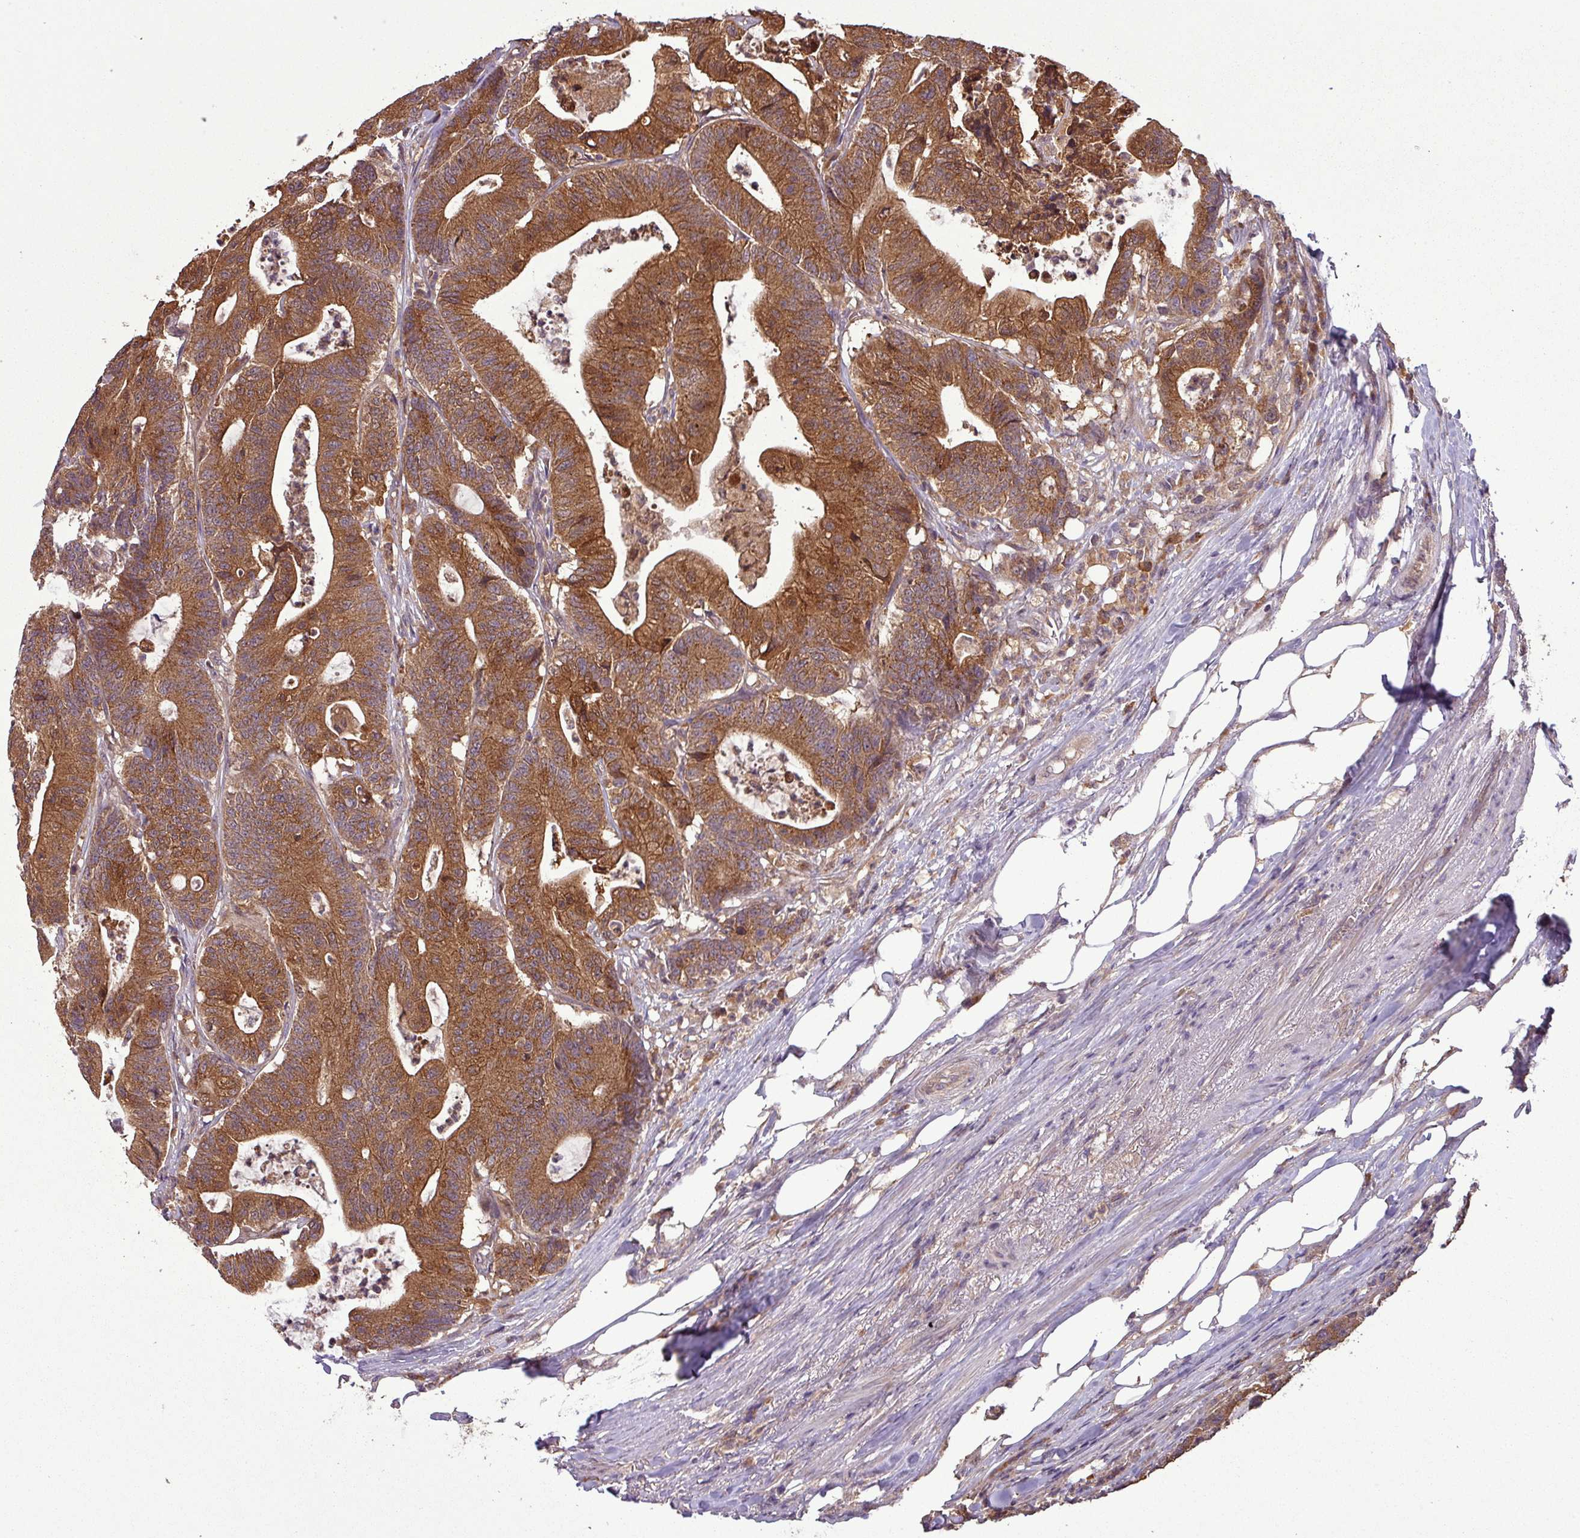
{"staining": {"intensity": "strong", "quantity": ">75%", "location": "cytoplasmic/membranous"}, "tissue": "colorectal cancer", "cell_type": "Tumor cells", "image_type": "cancer", "snomed": [{"axis": "morphology", "description": "Adenocarcinoma, NOS"}, {"axis": "topography", "description": "Colon"}], "caption": "Tumor cells show strong cytoplasmic/membranous positivity in about >75% of cells in colorectal cancer (adenocarcinoma). (brown staining indicates protein expression, while blue staining denotes nuclei).", "gene": "NT5C3A", "patient": {"sex": "female", "age": 84}}